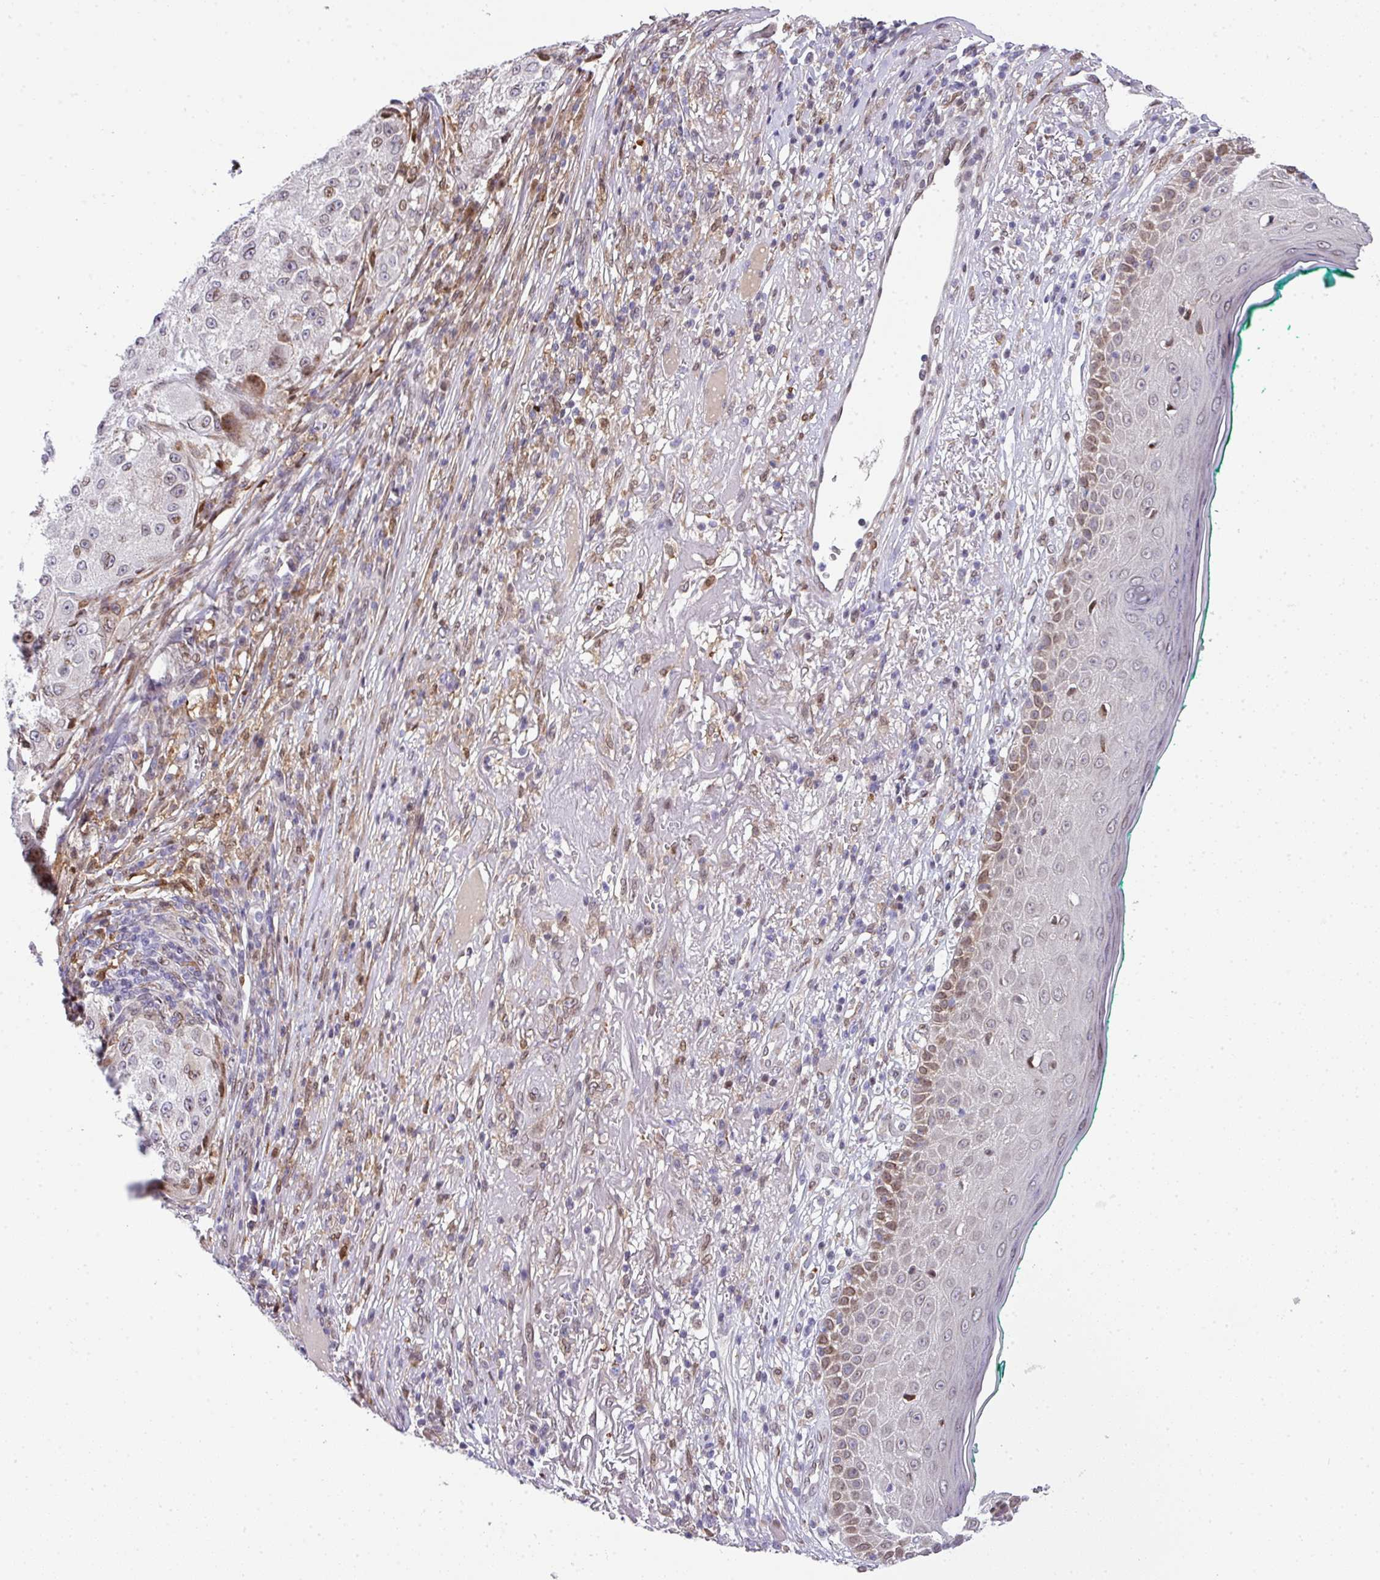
{"staining": {"intensity": "weak", "quantity": "25%-75%", "location": "nuclear"}, "tissue": "melanoma", "cell_type": "Tumor cells", "image_type": "cancer", "snomed": [{"axis": "morphology", "description": "Necrosis, NOS"}, {"axis": "morphology", "description": "Malignant melanoma, NOS"}, {"axis": "topography", "description": "Skin"}], "caption": "Immunohistochemical staining of malignant melanoma reveals low levels of weak nuclear staining in about 25%-75% of tumor cells.", "gene": "PLK1", "patient": {"sex": "female", "age": 87}}